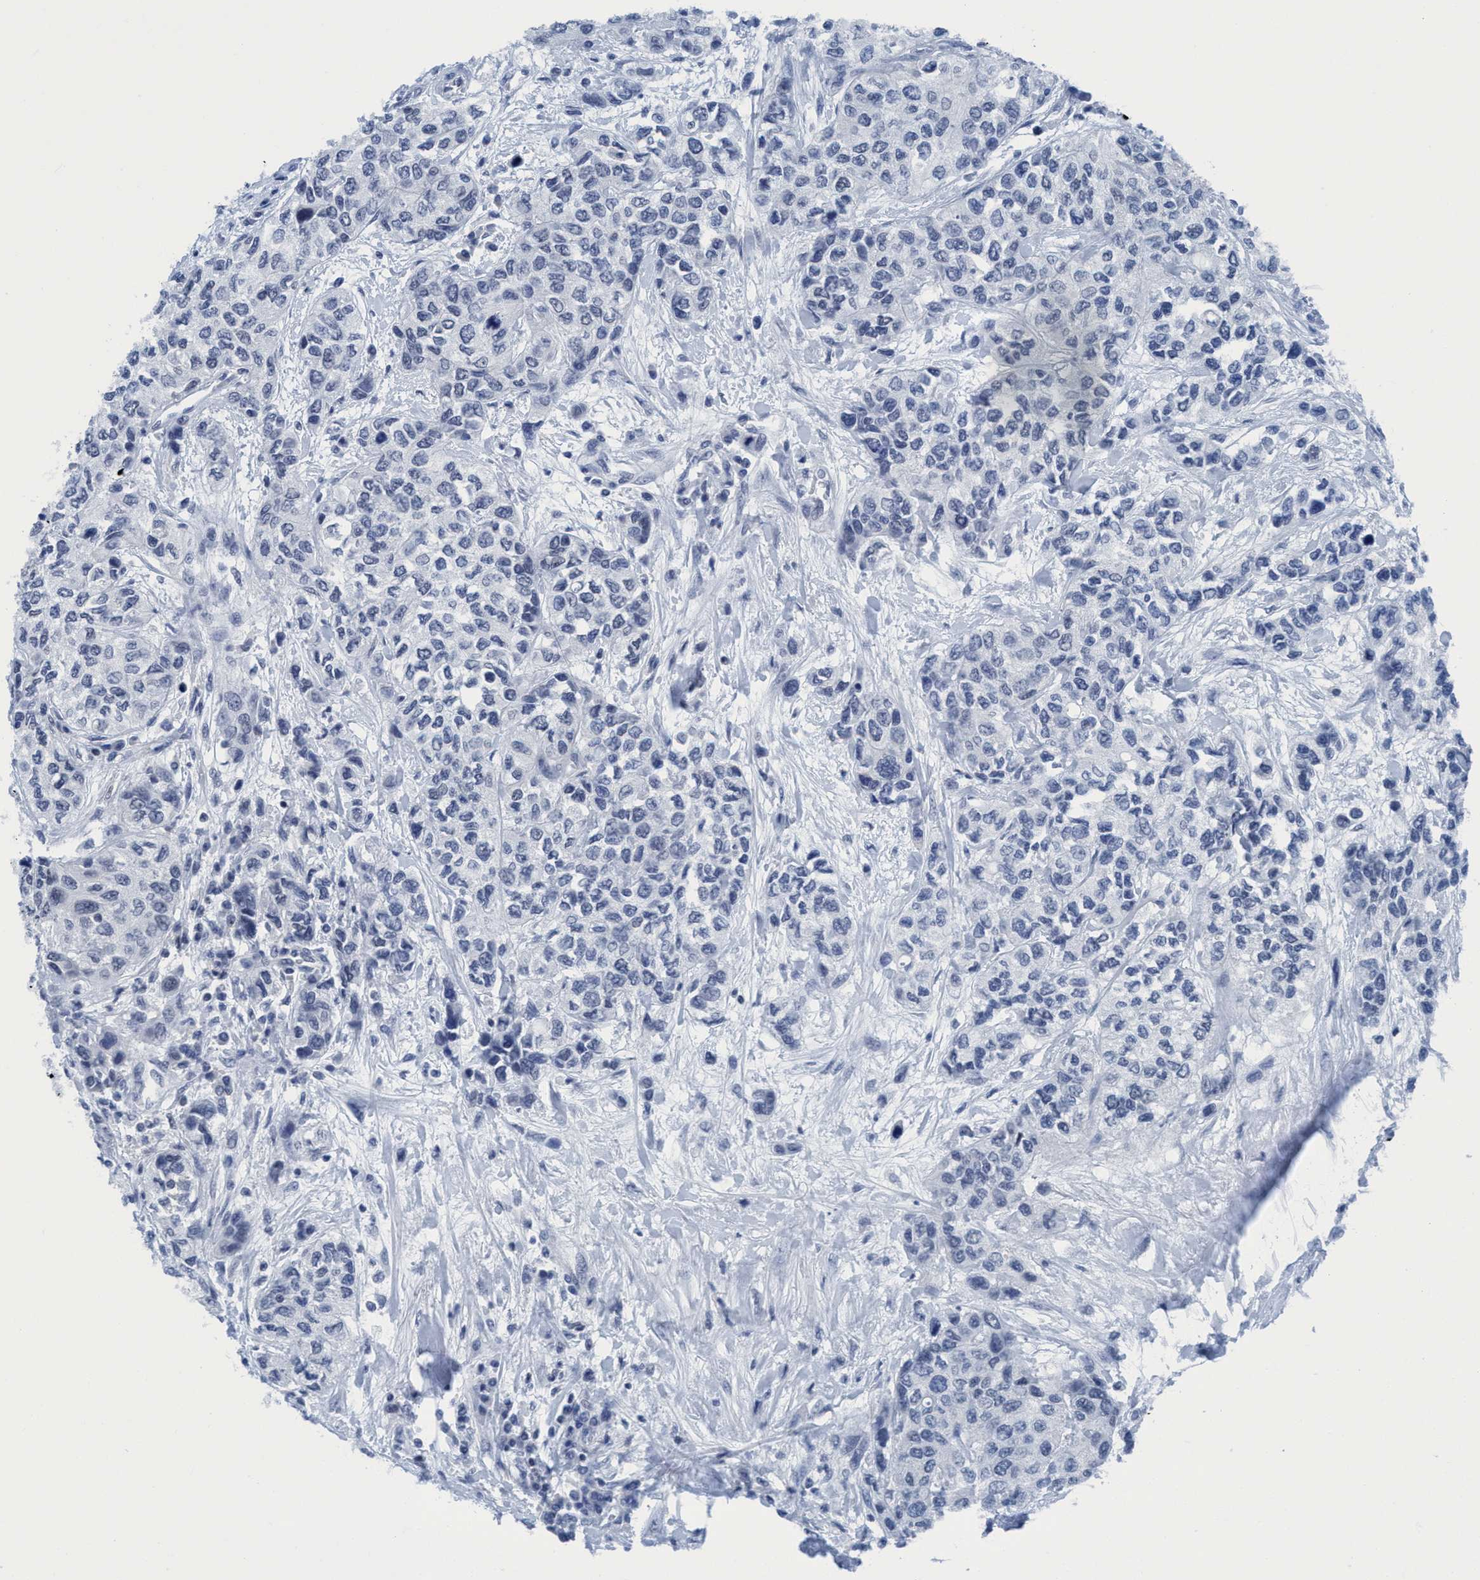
{"staining": {"intensity": "negative", "quantity": "none", "location": "none"}, "tissue": "urothelial cancer", "cell_type": "Tumor cells", "image_type": "cancer", "snomed": [{"axis": "morphology", "description": "Urothelial carcinoma, High grade"}, {"axis": "topography", "description": "Urinary bladder"}], "caption": "Immunohistochemistry (IHC) of urothelial cancer exhibits no expression in tumor cells. The staining is performed using DAB brown chromogen with nuclei counter-stained in using hematoxylin.", "gene": "DNAI1", "patient": {"sex": "female", "age": 56}}